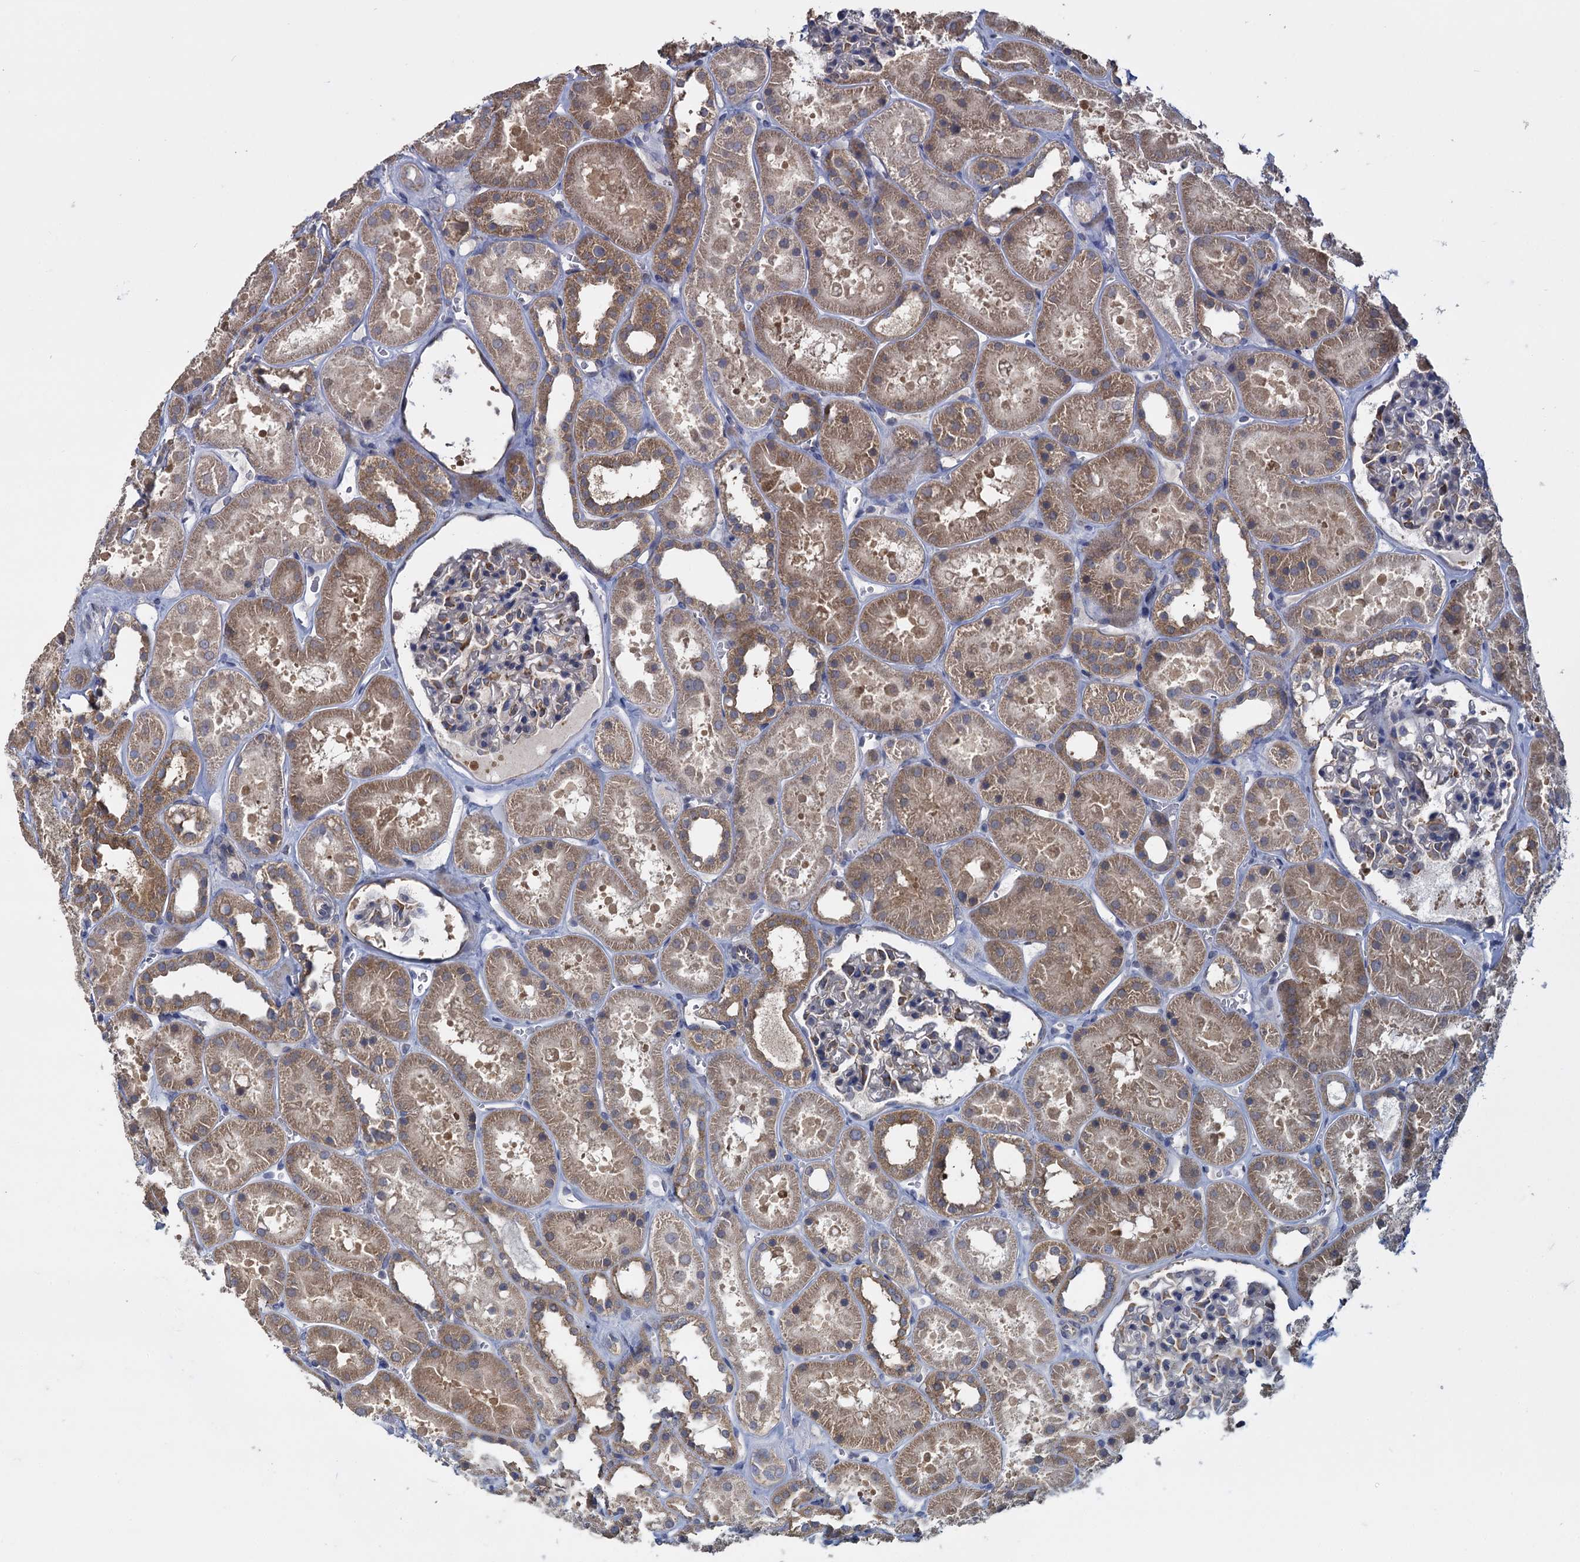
{"staining": {"intensity": "weak", "quantity": "25%-75%", "location": "cytoplasmic/membranous"}, "tissue": "kidney", "cell_type": "Cells in glomeruli", "image_type": "normal", "snomed": [{"axis": "morphology", "description": "Normal tissue, NOS"}, {"axis": "topography", "description": "Kidney"}], "caption": "Kidney stained for a protein reveals weak cytoplasmic/membranous positivity in cells in glomeruli. The protein of interest is stained brown, and the nuclei are stained in blue (DAB (3,3'-diaminobenzidine) IHC with brightfield microscopy, high magnification).", "gene": "GSTM2", "patient": {"sex": "female", "age": 41}}